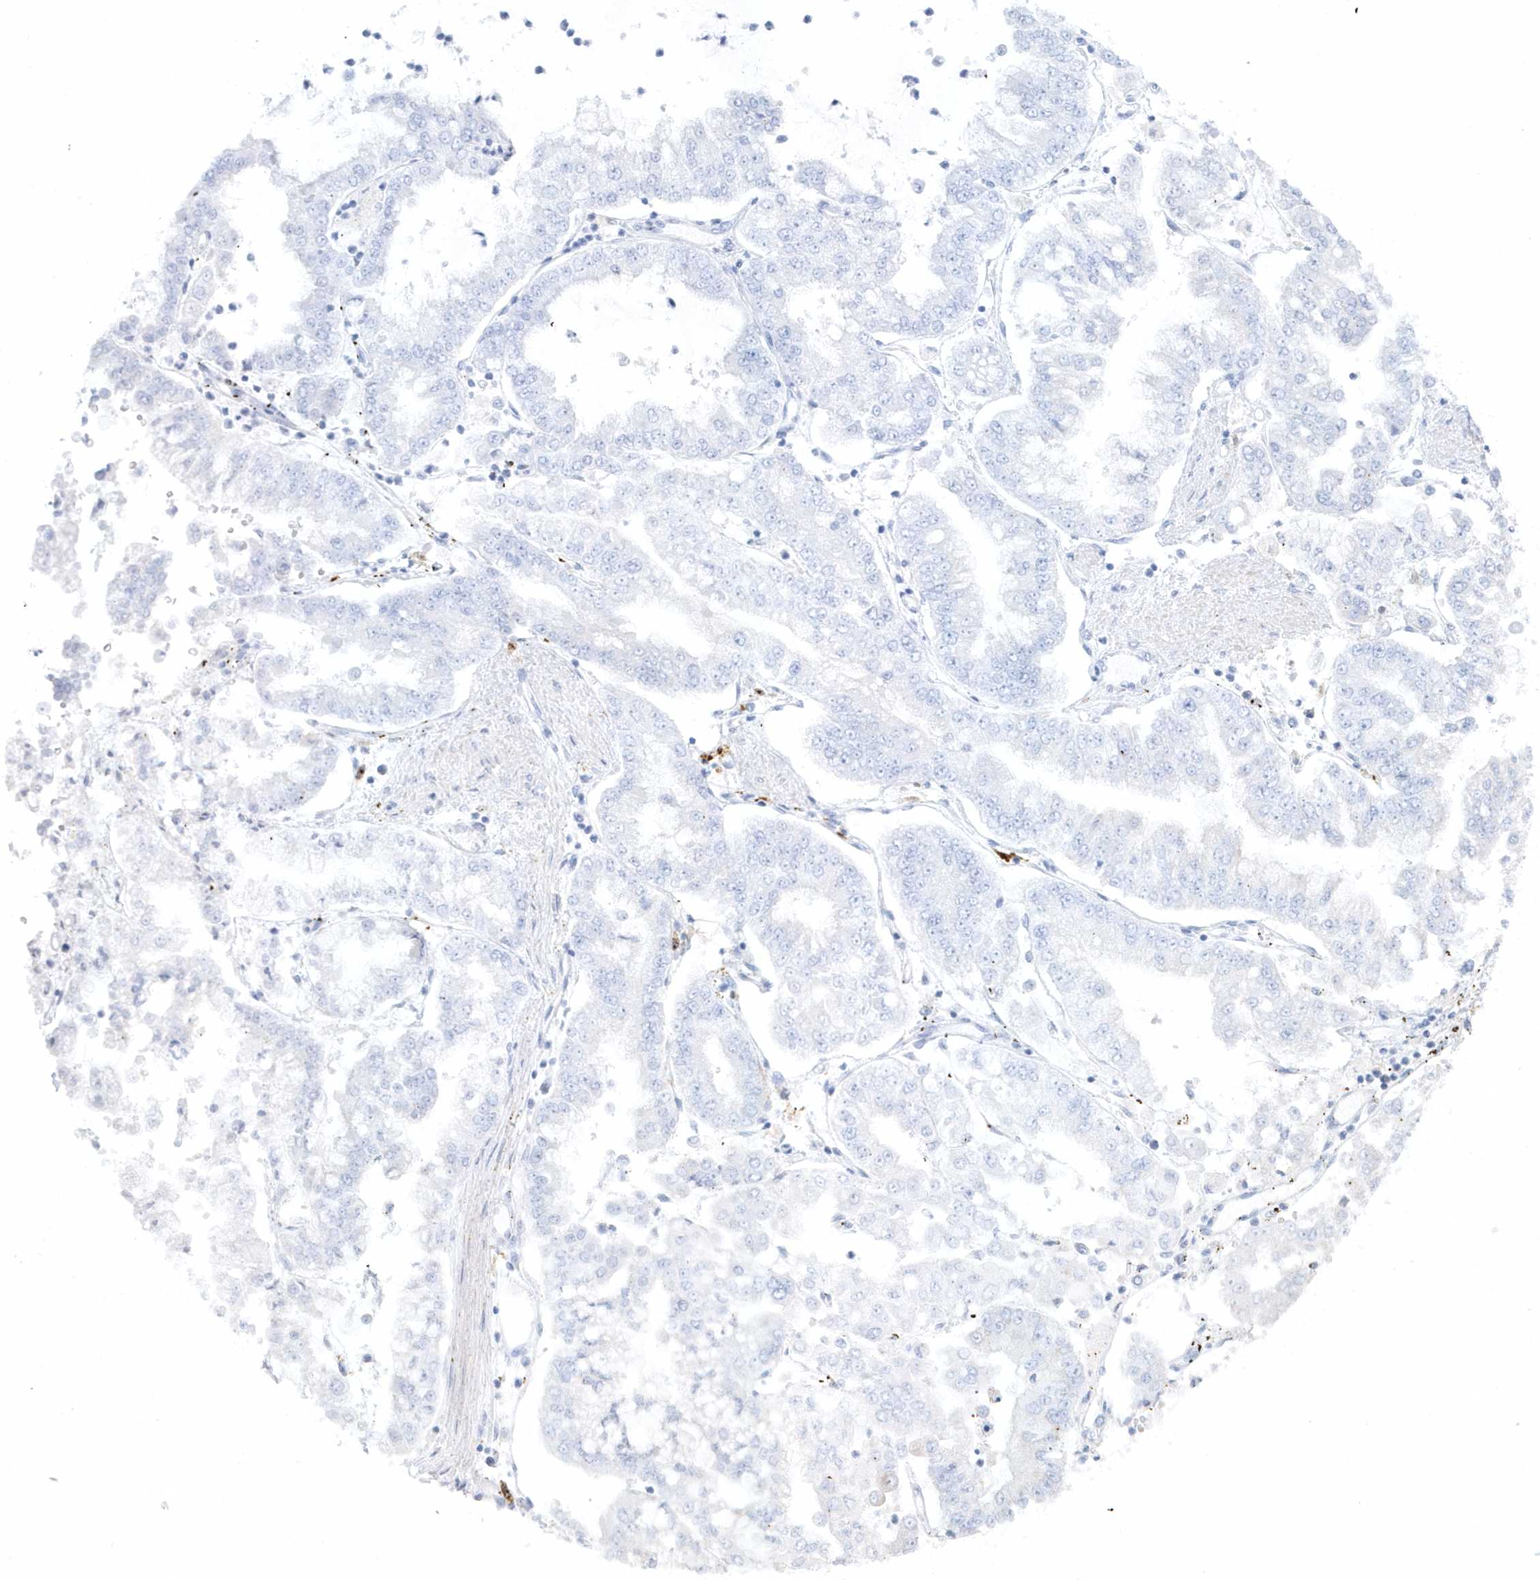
{"staining": {"intensity": "negative", "quantity": "none", "location": "none"}, "tissue": "stomach cancer", "cell_type": "Tumor cells", "image_type": "cancer", "snomed": [{"axis": "morphology", "description": "Adenocarcinoma, NOS"}, {"axis": "topography", "description": "Stomach"}], "caption": "Immunohistochemical staining of human stomach cancer demonstrates no significant expression in tumor cells. (Immunohistochemistry, brightfield microscopy, high magnification).", "gene": "FAM98A", "patient": {"sex": "male", "age": 76}}